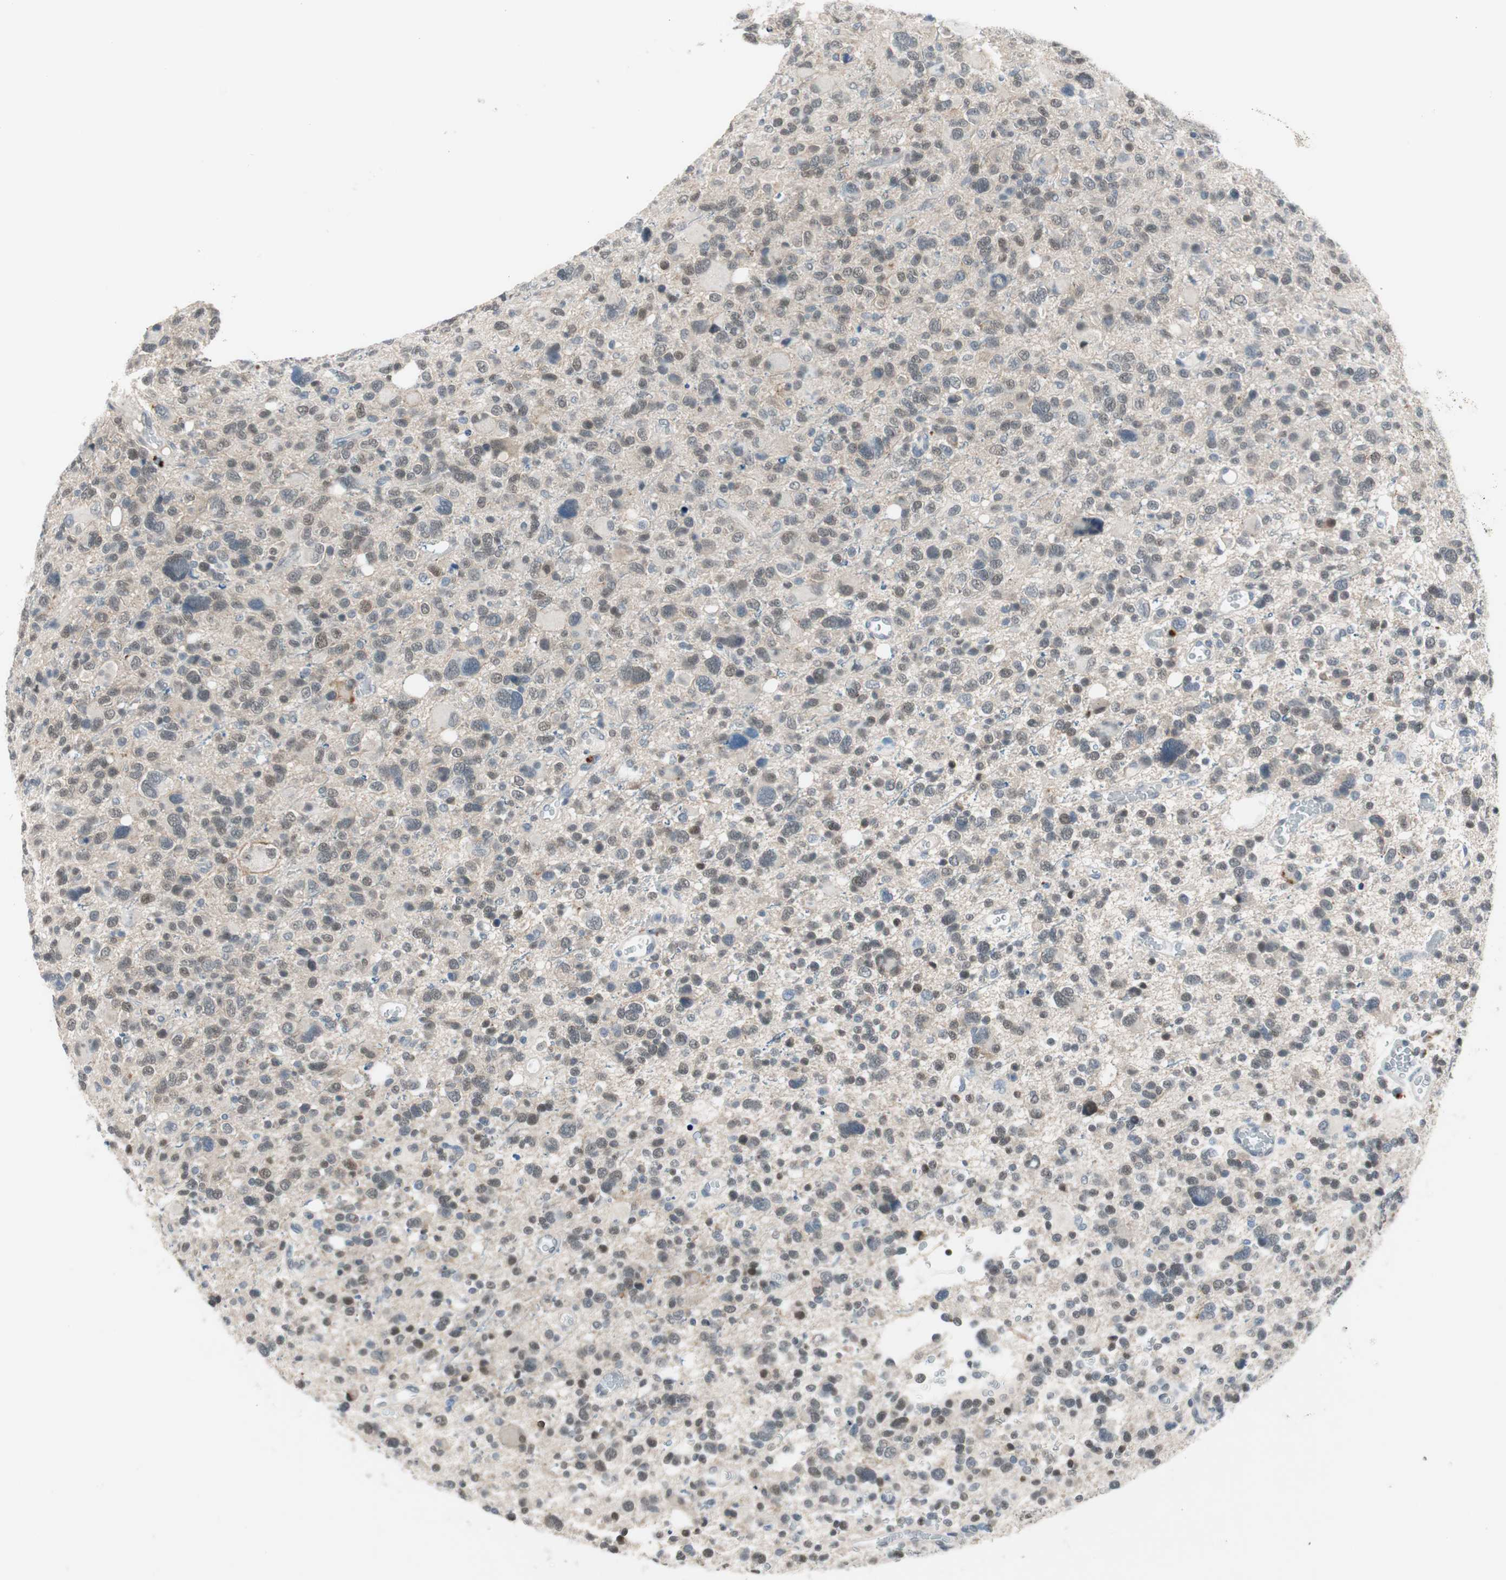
{"staining": {"intensity": "weak", "quantity": "<25%", "location": "nuclear"}, "tissue": "glioma", "cell_type": "Tumor cells", "image_type": "cancer", "snomed": [{"axis": "morphology", "description": "Glioma, malignant, High grade"}, {"axis": "topography", "description": "Brain"}], "caption": "The histopathology image displays no staining of tumor cells in malignant glioma (high-grade).", "gene": "GRHL1", "patient": {"sex": "male", "age": 48}}